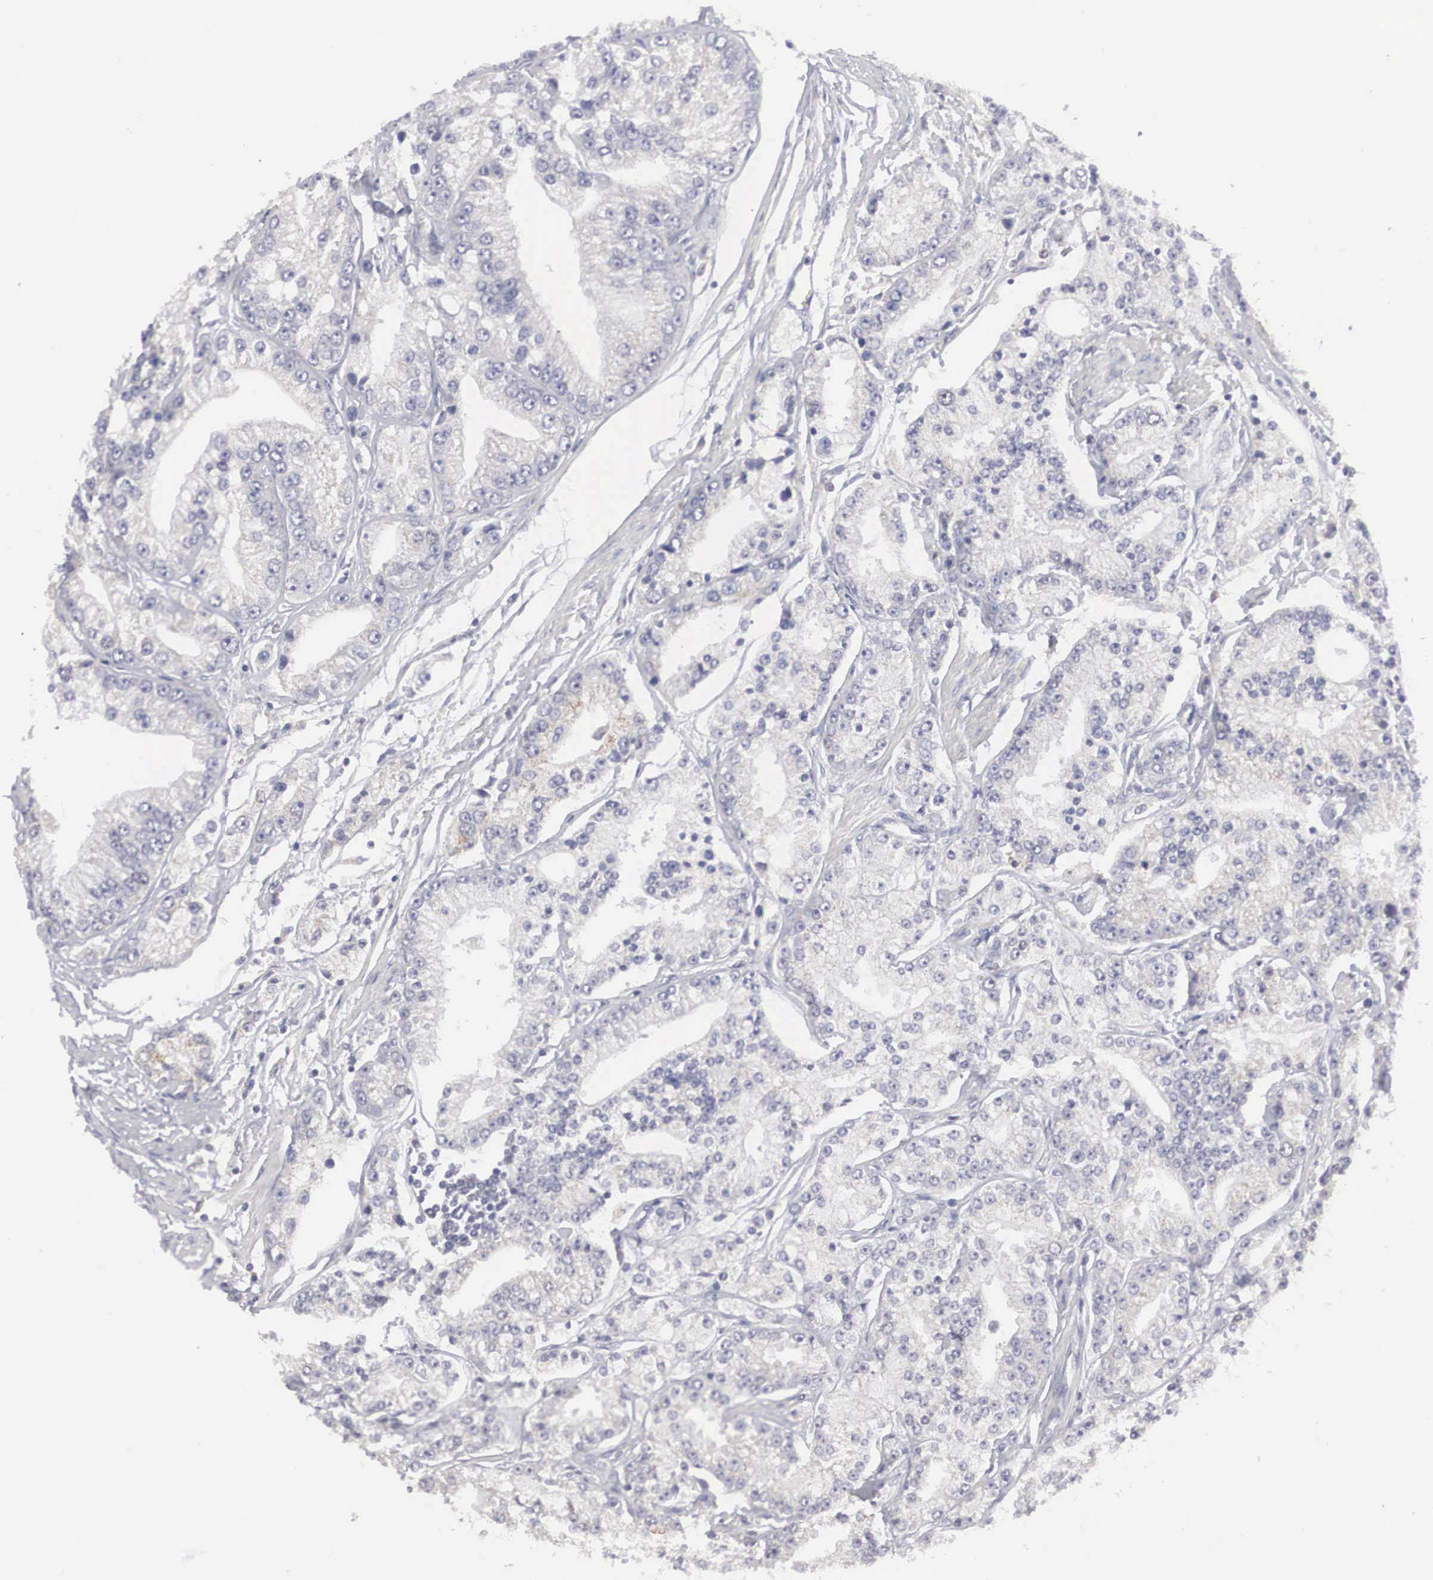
{"staining": {"intensity": "weak", "quantity": "<25%", "location": "cytoplasmic/membranous"}, "tissue": "prostate cancer", "cell_type": "Tumor cells", "image_type": "cancer", "snomed": [{"axis": "morphology", "description": "Adenocarcinoma, Medium grade"}, {"axis": "topography", "description": "Prostate"}], "caption": "This is an IHC photomicrograph of prostate medium-grade adenocarcinoma. There is no expression in tumor cells.", "gene": "HMOX1", "patient": {"sex": "male", "age": 72}}